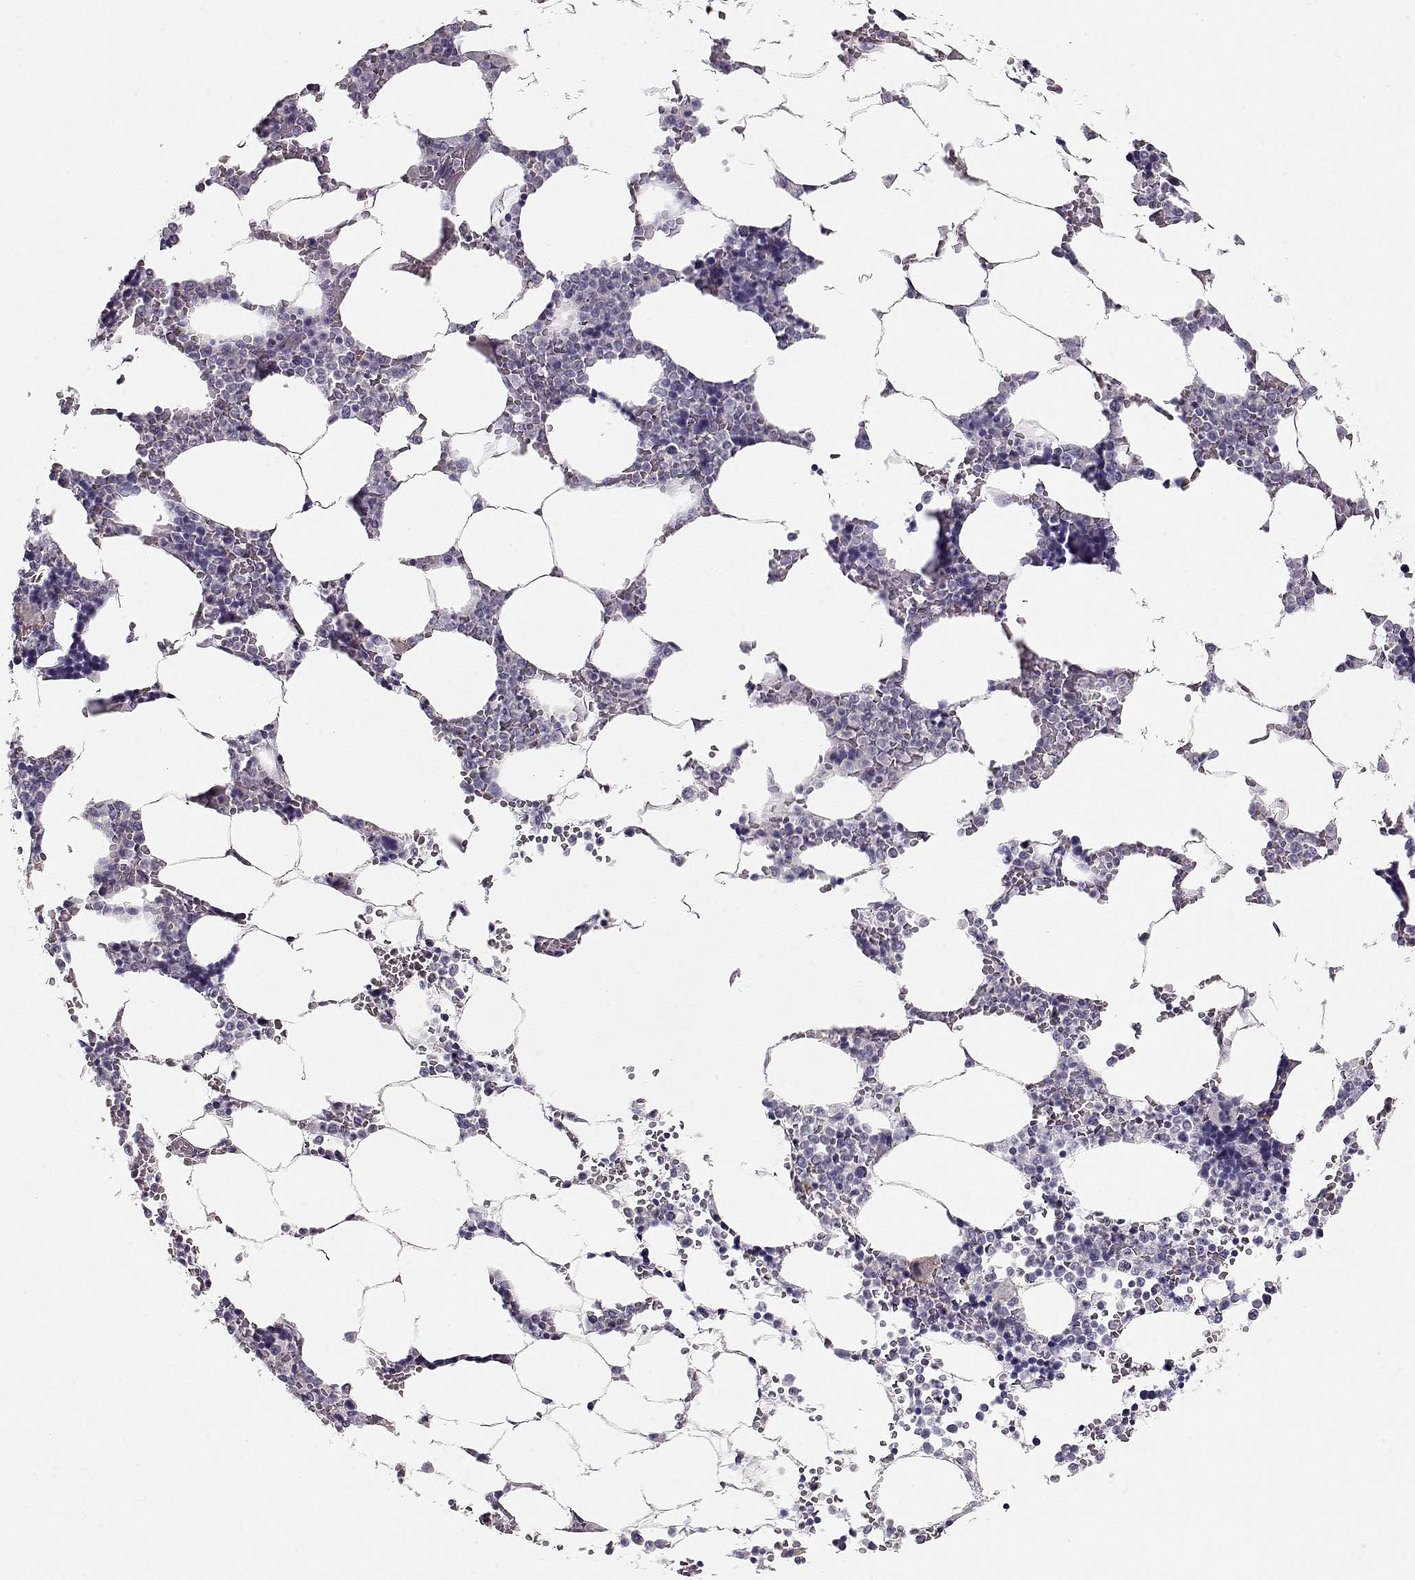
{"staining": {"intensity": "weak", "quantity": "<25%", "location": "cytoplasmic/membranous"}, "tissue": "bone marrow", "cell_type": "Hematopoietic cells", "image_type": "normal", "snomed": [{"axis": "morphology", "description": "Normal tissue, NOS"}, {"axis": "topography", "description": "Bone marrow"}], "caption": "Immunohistochemistry (IHC) of benign human bone marrow displays no positivity in hematopoietic cells. The staining is performed using DAB (3,3'-diaminobenzidine) brown chromogen with nuclei counter-stained in using hematoxylin.", "gene": "SLITRK3", "patient": {"sex": "male", "age": 63}}